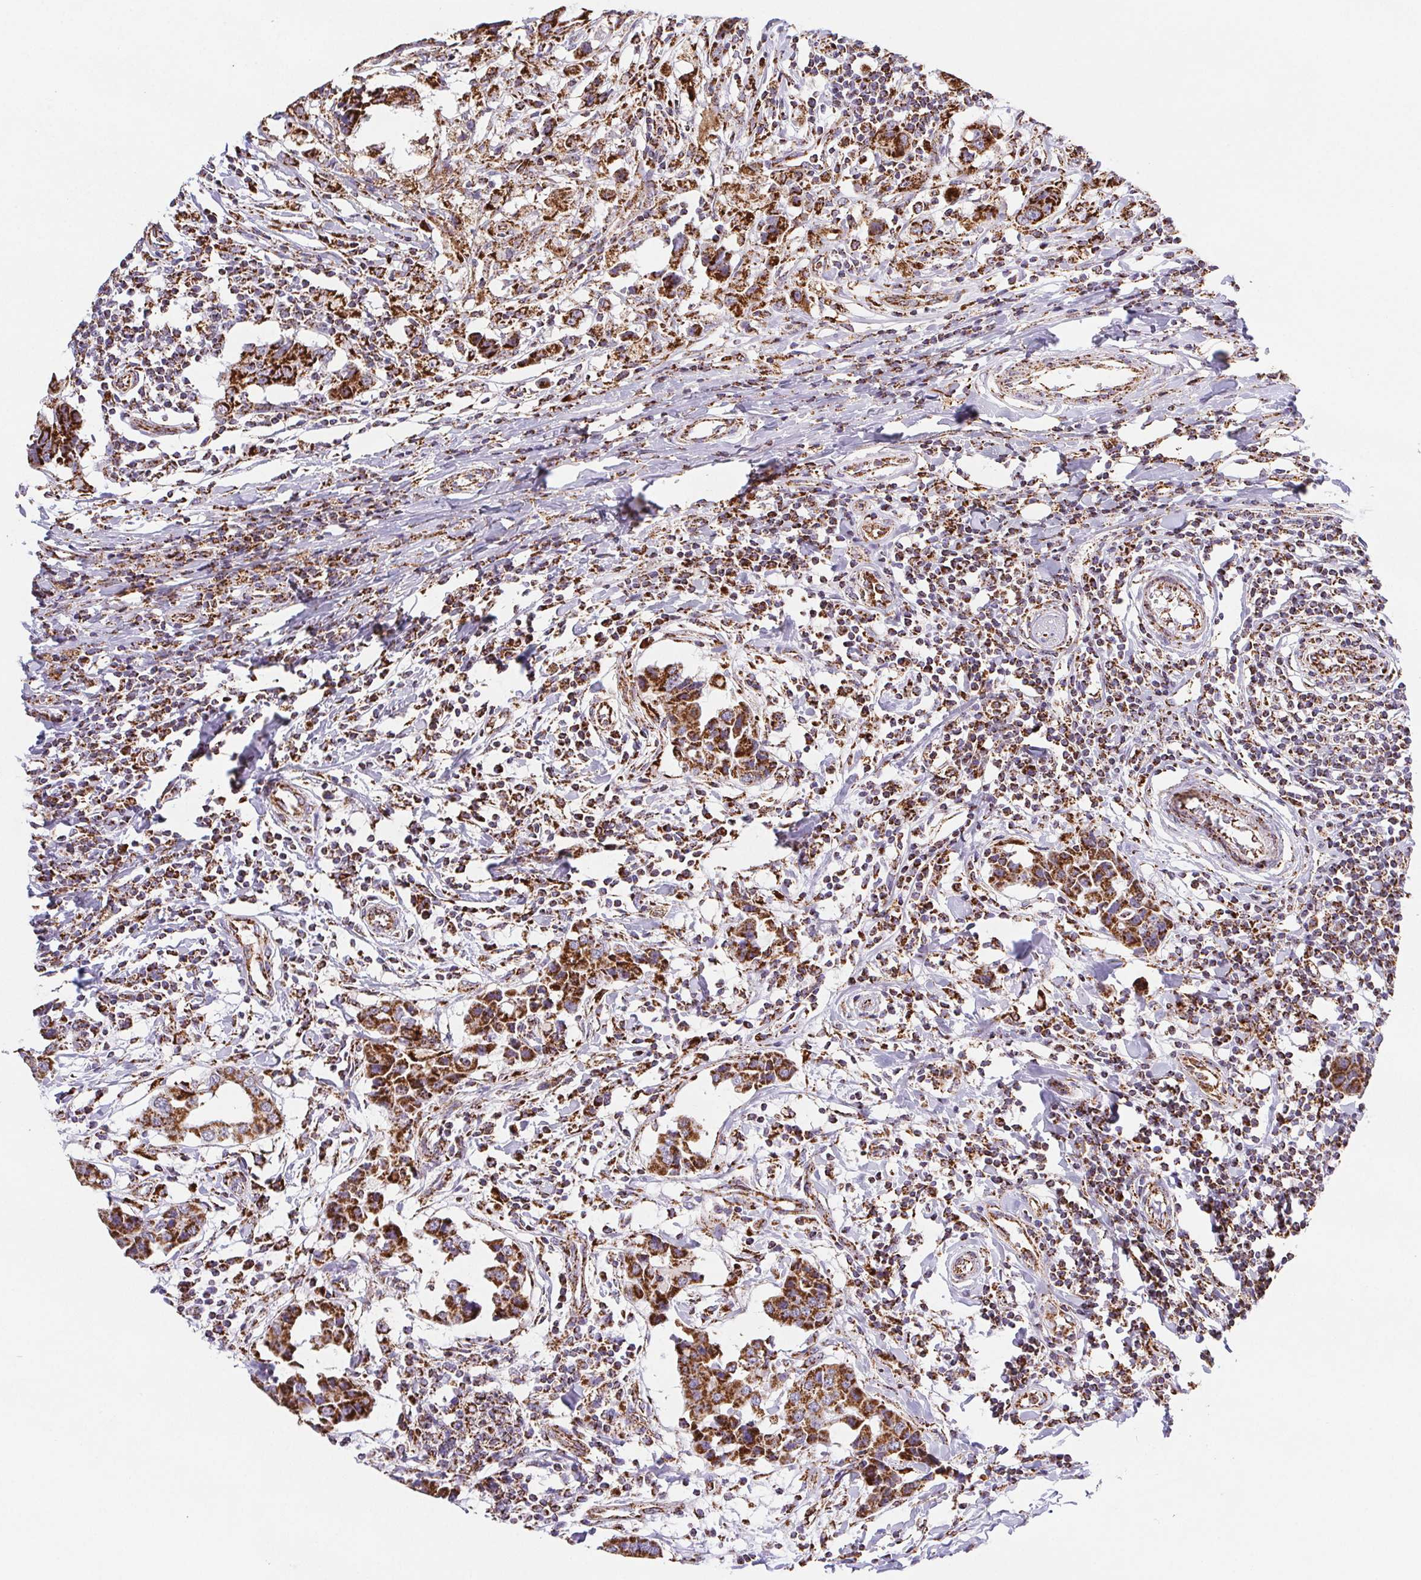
{"staining": {"intensity": "strong", "quantity": ">75%", "location": "cytoplasmic/membranous"}, "tissue": "breast cancer", "cell_type": "Tumor cells", "image_type": "cancer", "snomed": [{"axis": "morphology", "description": "Duct carcinoma"}, {"axis": "topography", "description": "Breast"}], "caption": "Immunohistochemical staining of breast cancer (invasive ductal carcinoma) demonstrates strong cytoplasmic/membranous protein staining in approximately >75% of tumor cells. (brown staining indicates protein expression, while blue staining denotes nuclei).", "gene": "NIPSNAP2", "patient": {"sex": "female", "age": 27}}